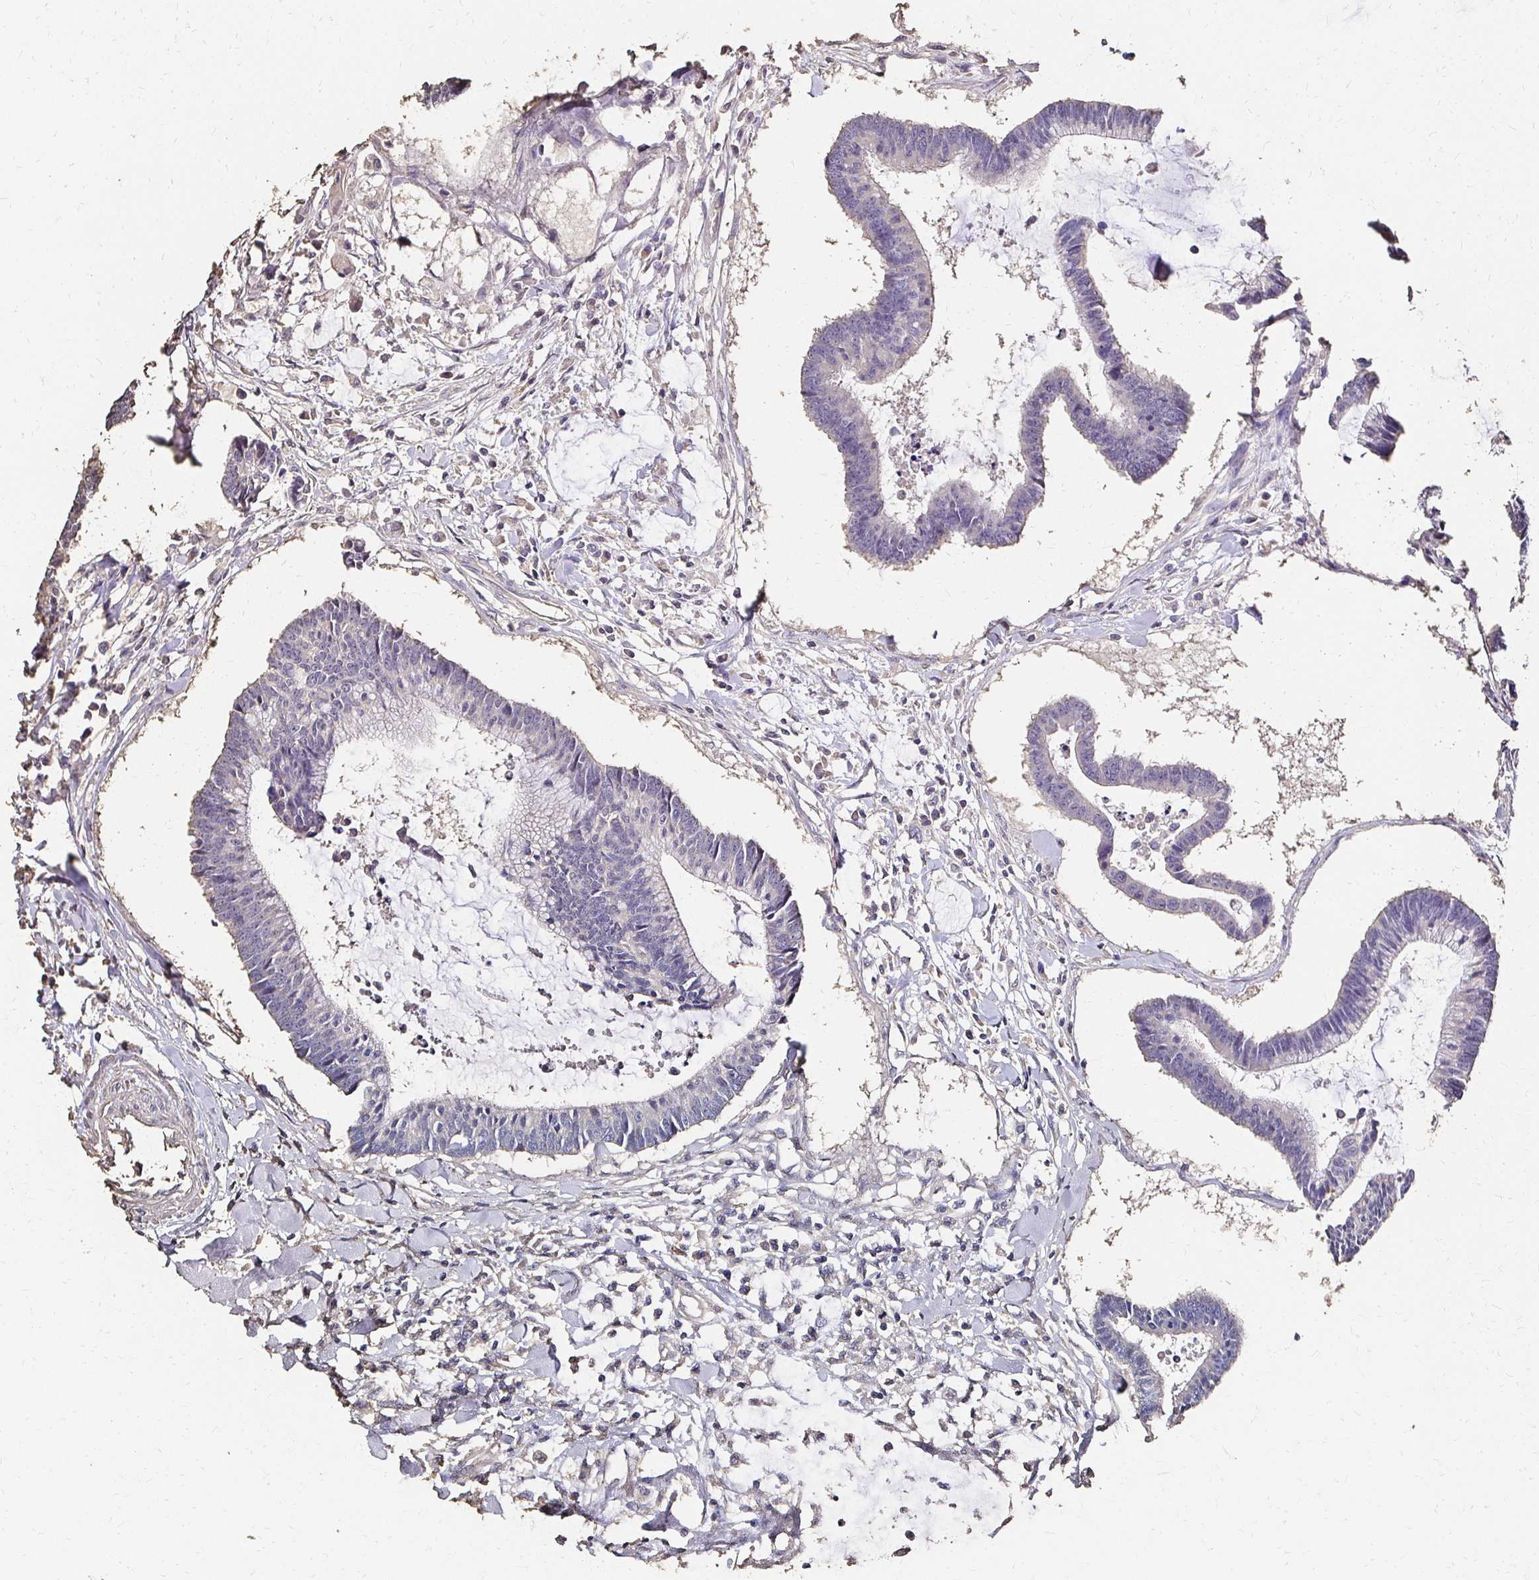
{"staining": {"intensity": "negative", "quantity": "none", "location": "none"}, "tissue": "colorectal cancer", "cell_type": "Tumor cells", "image_type": "cancer", "snomed": [{"axis": "morphology", "description": "Adenocarcinoma, NOS"}, {"axis": "topography", "description": "Colon"}], "caption": "Human adenocarcinoma (colorectal) stained for a protein using immunohistochemistry shows no expression in tumor cells.", "gene": "UGT1A6", "patient": {"sex": "female", "age": 78}}